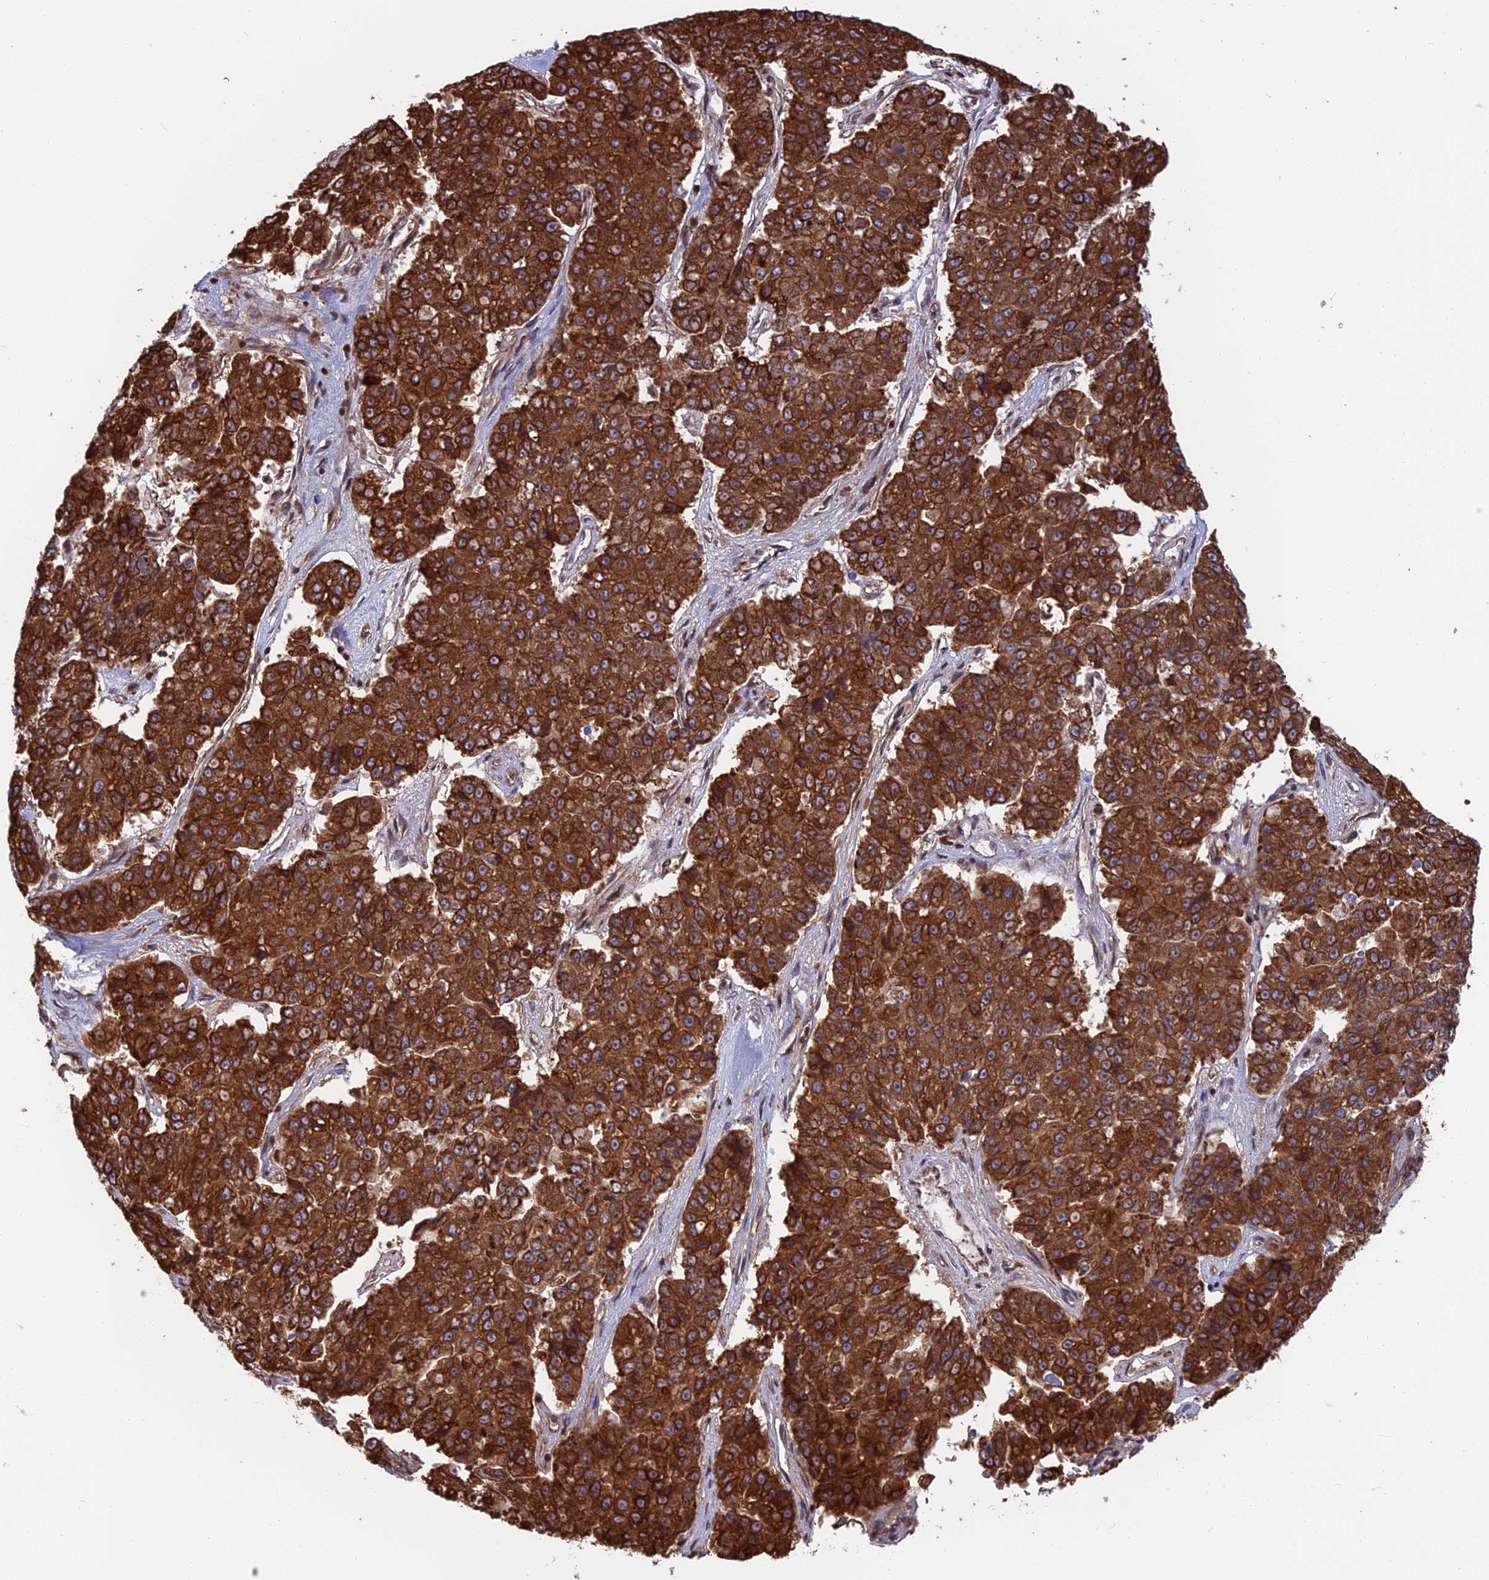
{"staining": {"intensity": "strong", "quantity": ">75%", "location": "cytoplasmic/membranous"}, "tissue": "pancreatic cancer", "cell_type": "Tumor cells", "image_type": "cancer", "snomed": [{"axis": "morphology", "description": "Adenocarcinoma, NOS"}, {"axis": "topography", "description": "Pancreas"}], "caption": "Immunohistochemical staining of adenocarcinoma (pancreatic) reveals high levels of strong cytoplasmic/membranous protein positivity in about >75% of tumor cells. The protein is stained brown, and the nuclei are stained in blue (DAB (3,3'-diaminobenzidine) IHC with brightfield microscopy, high magnification).", "gene": "WDR1", "patient": {"sex": "male", "age": 50}}